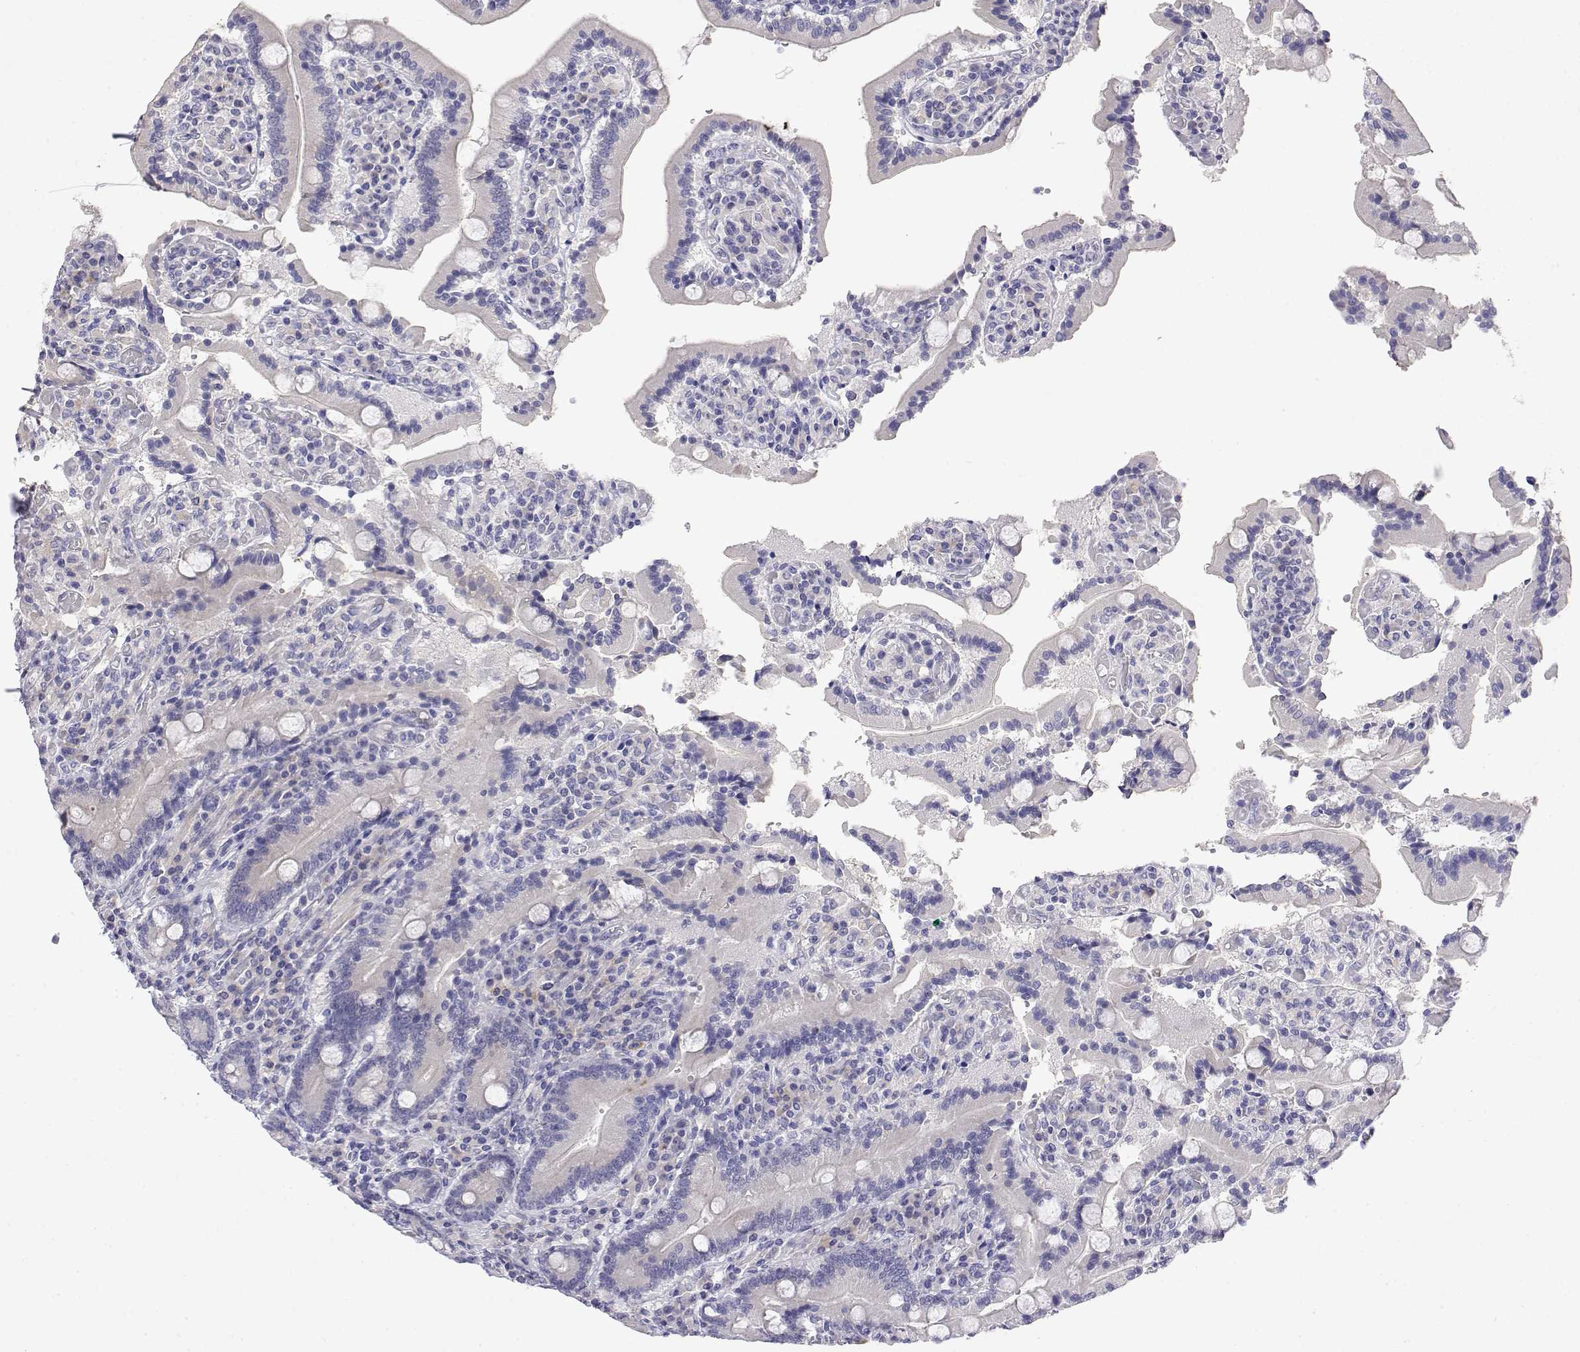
{"staining": {"intensity": "negative", "quantity": "none", "location": "none"}, "tissue": "duodenum", "cell_type": "Glandular cells", "image_type": "normal", "snomed": [{"axis": "morphology", "description": "Normal tissue, NOS"}, {"axis": "topography", "description": "Duodenum"}], "caption": "High magnification brightfield microscopy of unremarkable duodenum stained with DAB (3,3'-diaminobenzidine) (brown) and counterstained with hematoxylin (blue): glandular cells show no significant expression. (DAB IHC visualized using brightfield microscopy, high magnification).", "gene": "LY6D", "patient": {"sex": "female", "age": 62}}